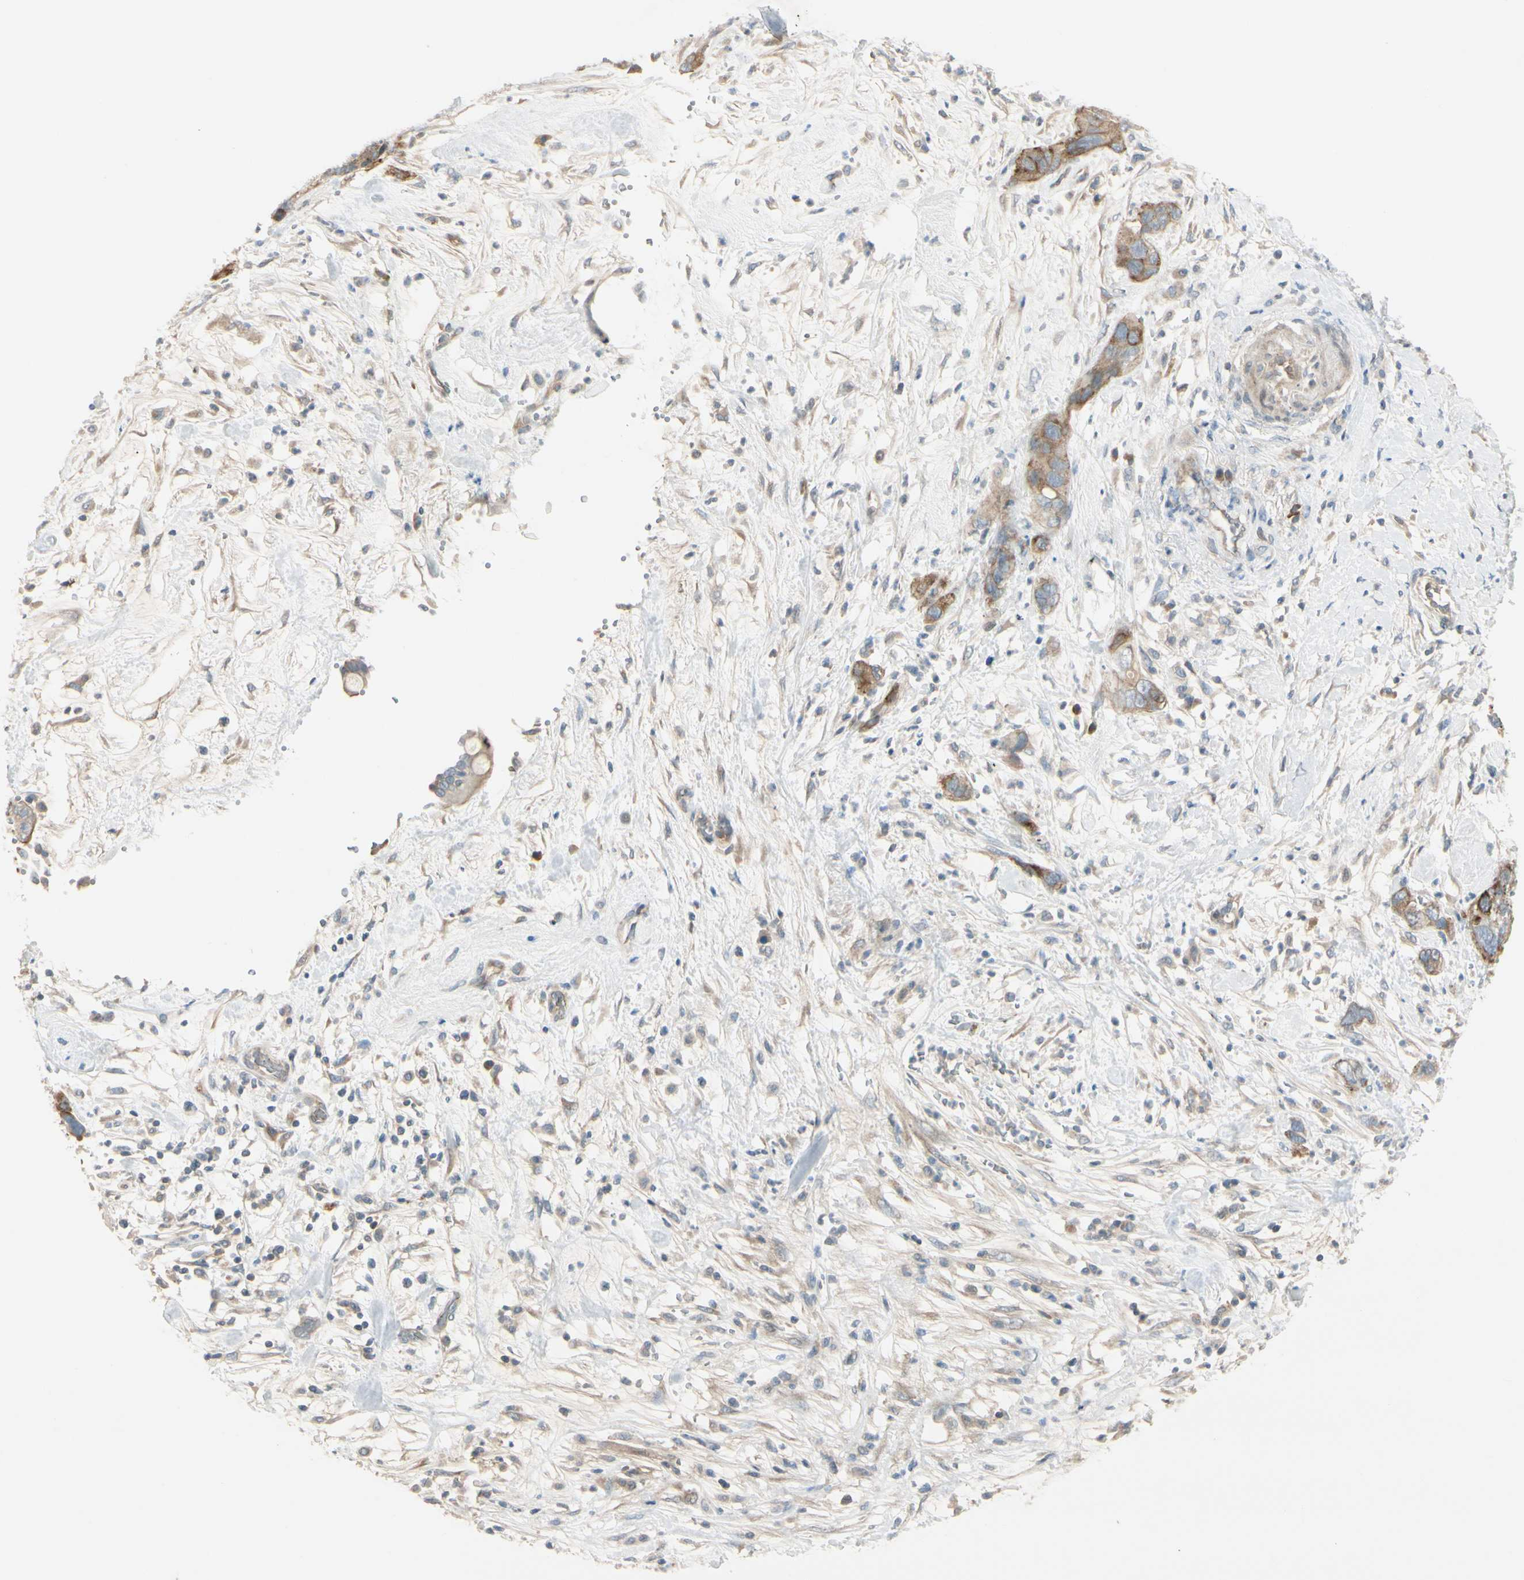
{"staining": {"intensity": "moderate", "quantity": ">75%", "location": "cytoplasmic/membranous"}, "tissue": "pancreatic cancer", "cell_type": "Tumor cells", "image_type": "cancer", "snomed": [{"axis": "morphology", "description": "Adenocarcinoma, NOS"}, {"axis": "topography", "description": "Pancreas"}], "caption": "Immunohistochemical staining of adenocarcinoma (pancreatic) demonstrates medium levels of moderate cytoplasmic/membranous positivity in about >75% of tumor cells.", "gene": "PPP3CB", "patient": {"sex": "female", "age": 71}}